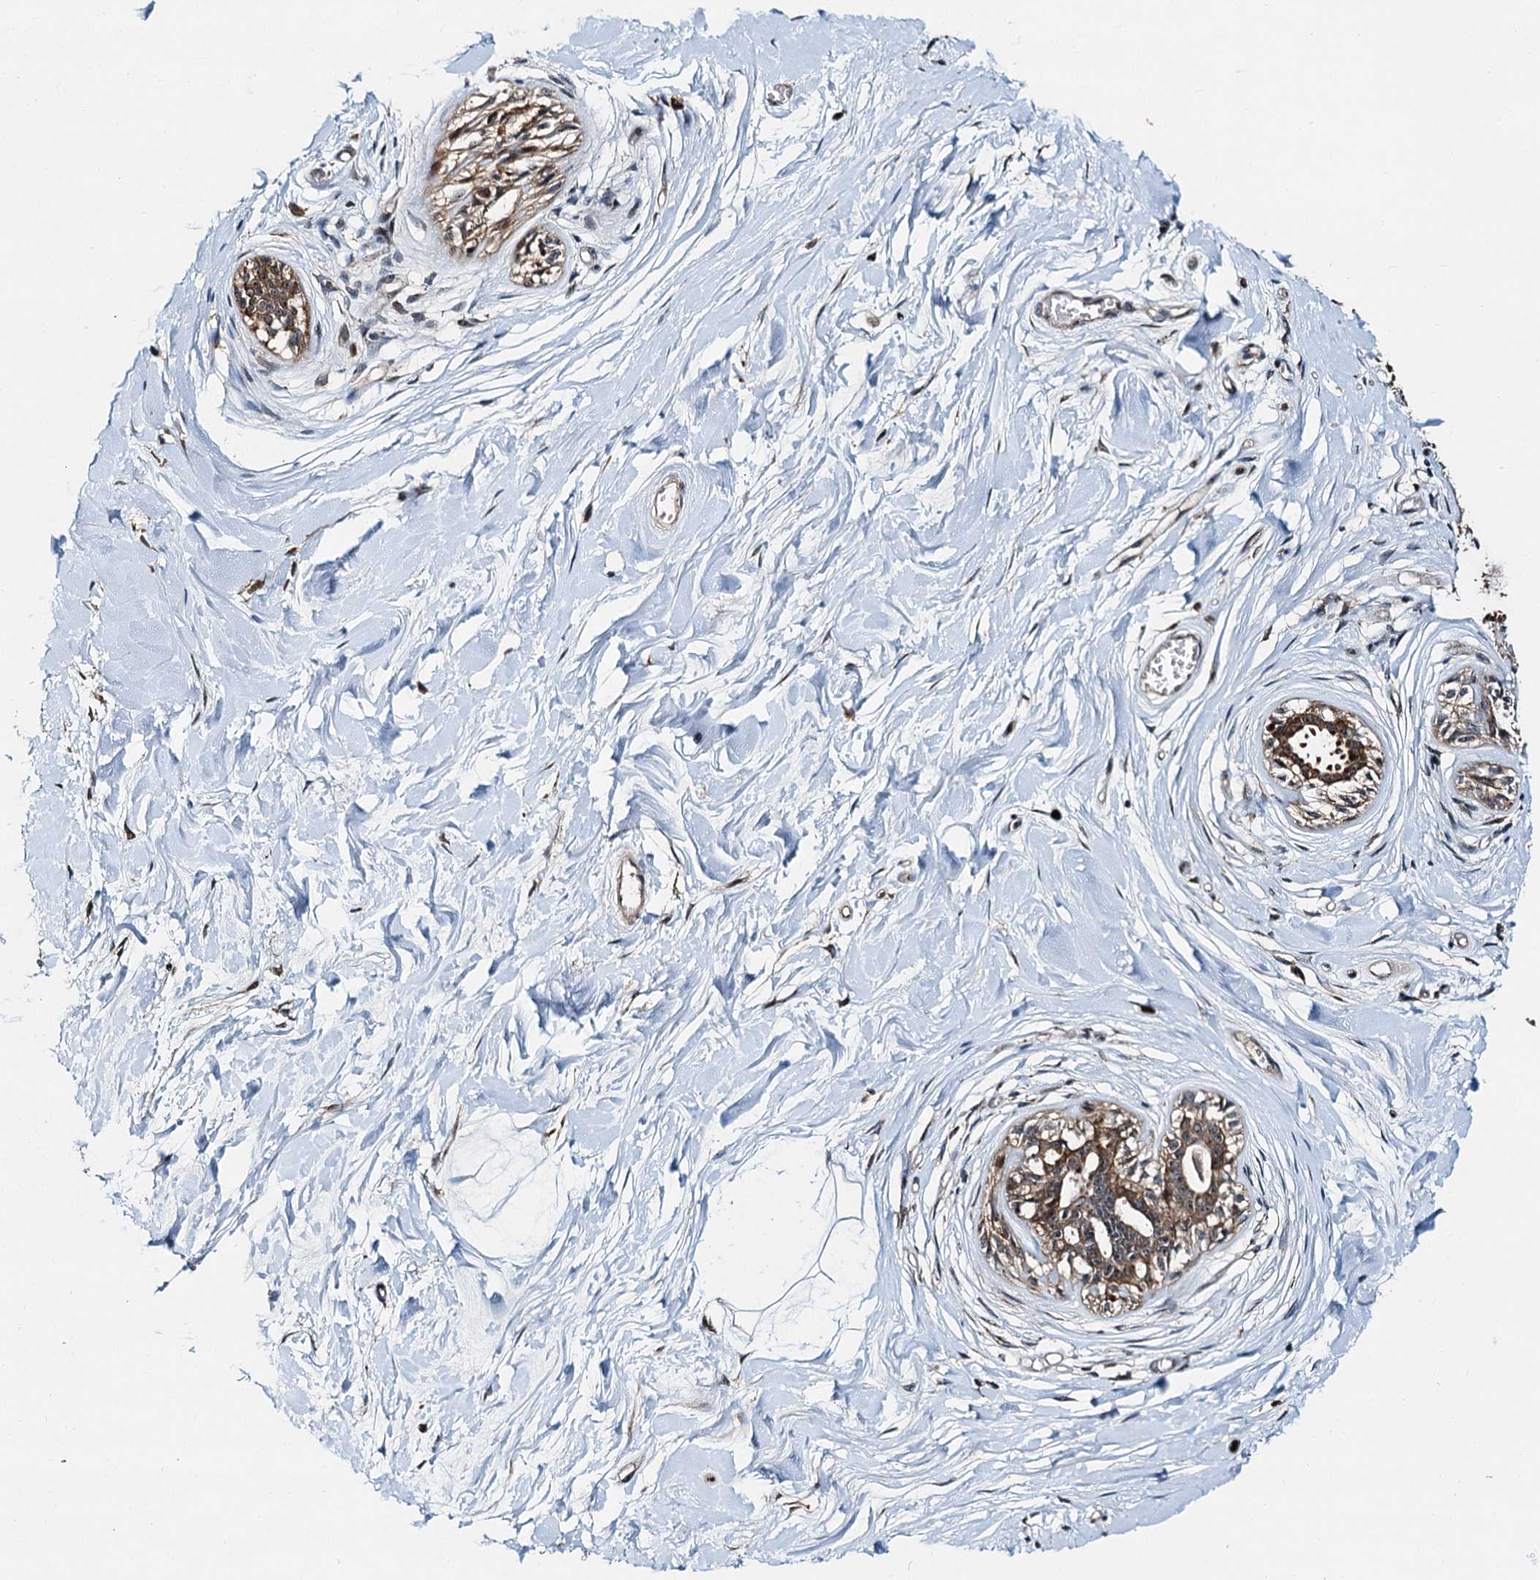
{"staining": {"intensity": "negative", "quantity": "none", "location": "none"}, "tissue": "breast", "cell_type": "Adipocytes", "image_type": "normal", "snomed": [{"axis": "morphology", "description": "Normal tissue, NOS"}, {"axis": "topography", "description": "Breast"}], "caption": "Protein analysis of unremarkable breast shows no significant staining in adipocytes.", "gene": "DNAJC21", "patient": {"sex": "female", "age": 45}}